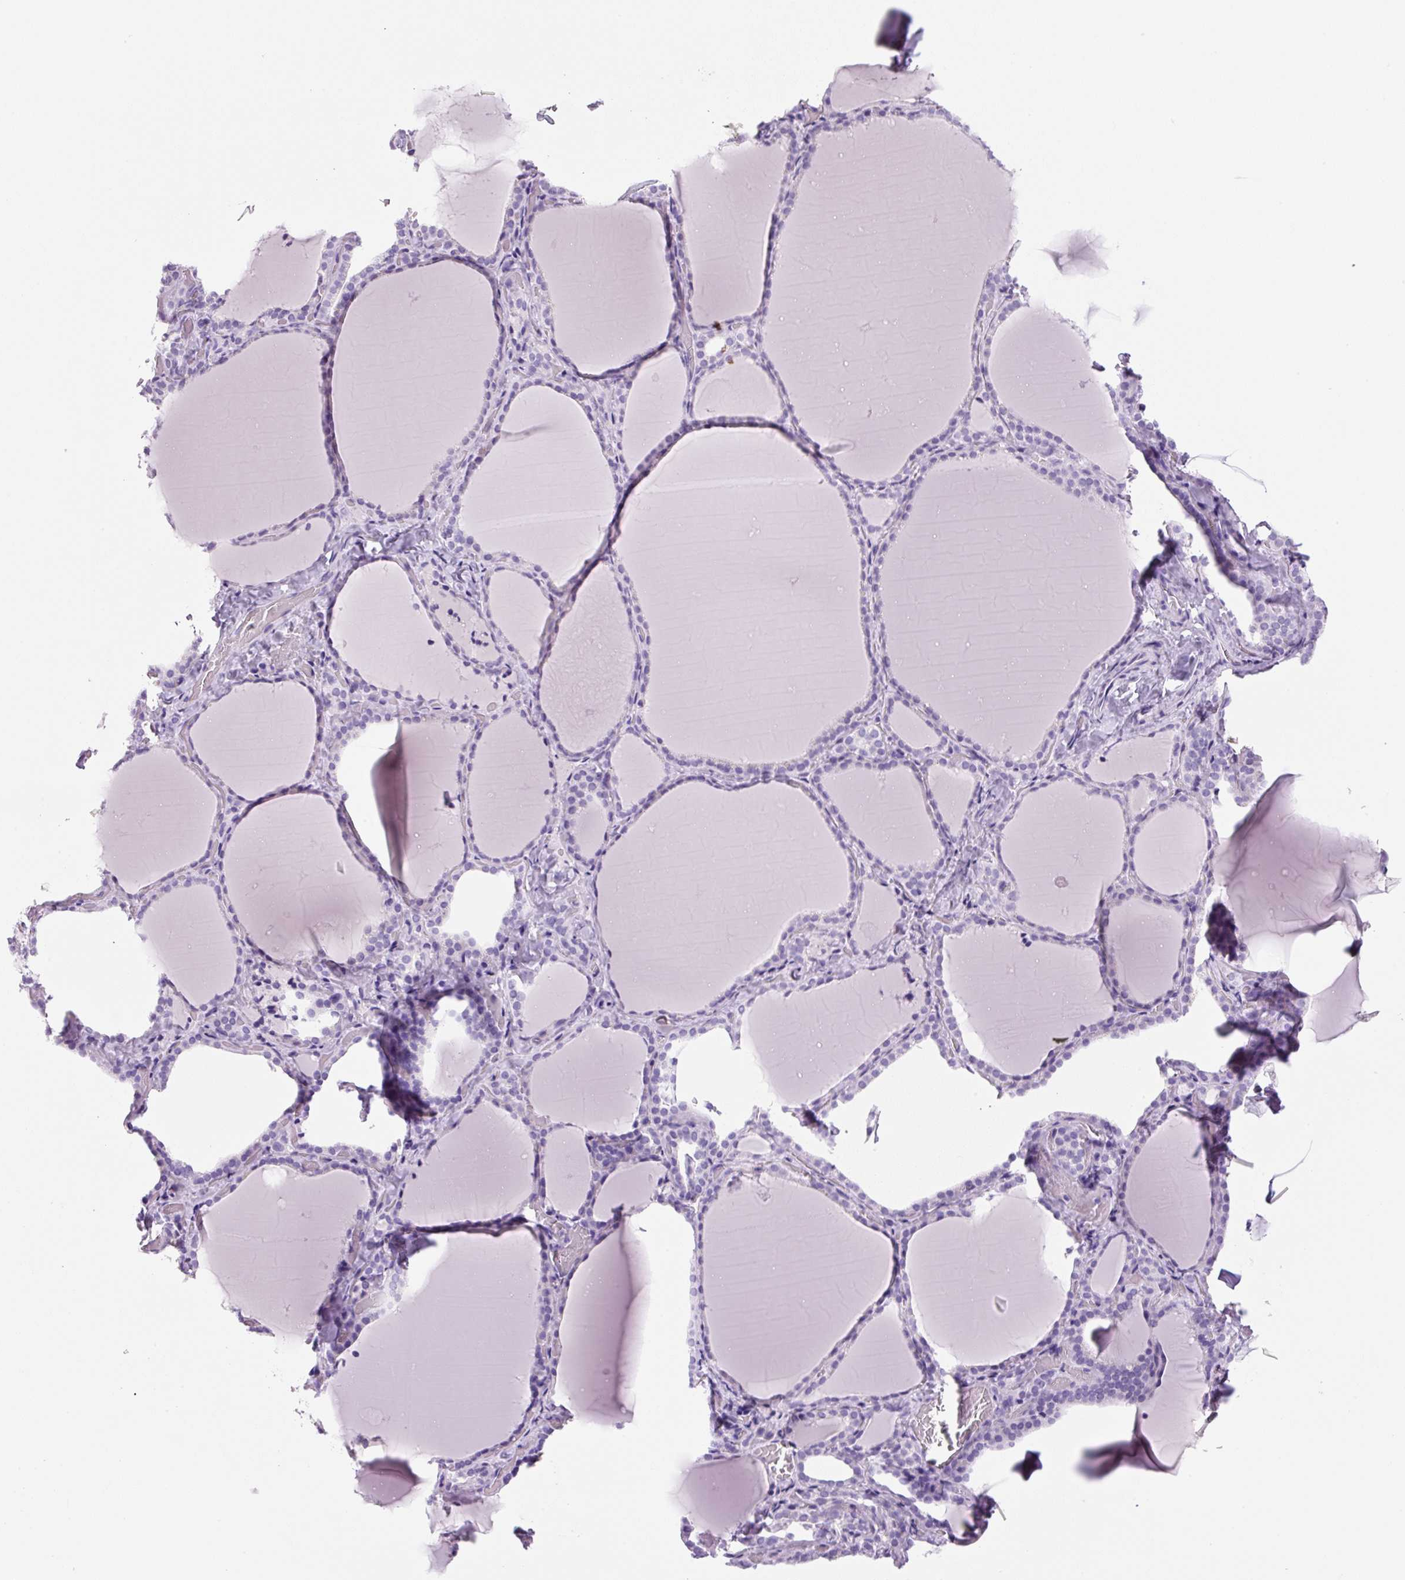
{"staining": {"intensity": "negative", "quantity": "none", "location": "none"}, "tissue": "thyroid gland", "cell_type": "Glandular cells", "image_type": "normal", "snomed": [{"axis": "morphology", "description": "Normal tissue, NOS"}, {"axis": "topography", "description": "Thyroid gland"}], "caption": "Immunohistochemical staining of benign thyroid gland displays no significant staining in glandular cells. (Stains: DAB IHC with hematoxylin counter stain, Microscopy: brightfield microscopy at high magnification).", "gene": "PRRT1", "patient": {"sex": "female", "age": 22}}